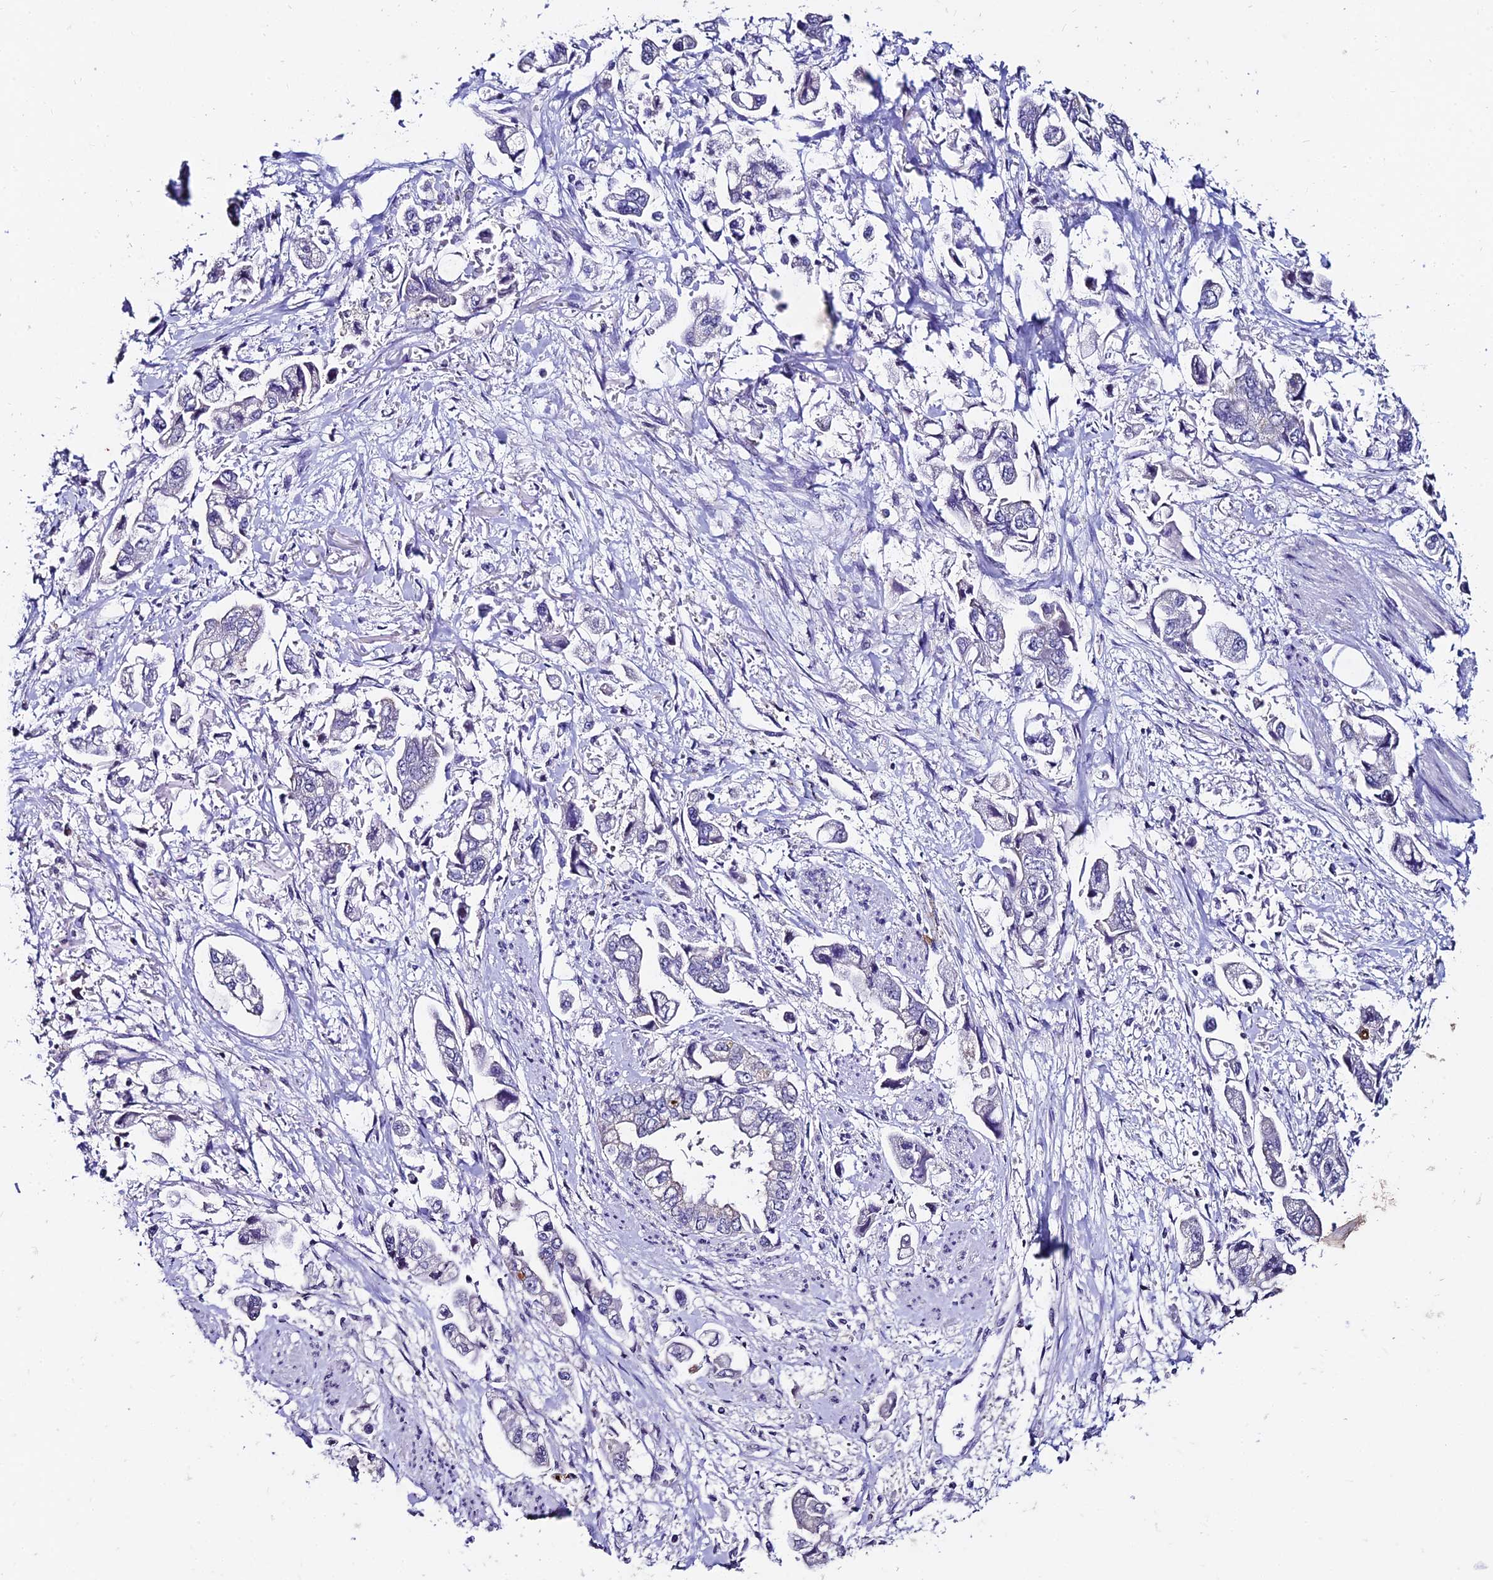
{"staining": {"intensity": "negative", "quantity": "none", "location": "none"}, "tissue": "stomach cancer", "cell_type": "Tumor cells", "image_type": "cancer", "snomed": [{"axis": "morphology", "description": "Adenocarcinoma, NOS"}, {"axis": "topography", "description": "Stomach"}], "caption": "High power microscopy histopathology image of an immunohistochemistry image of adenocarcinoma (stomach), revealing no significant positivity in tumor cells.", "gene": "LGALS7", "patient": {"sex": "male", "age": 62}}